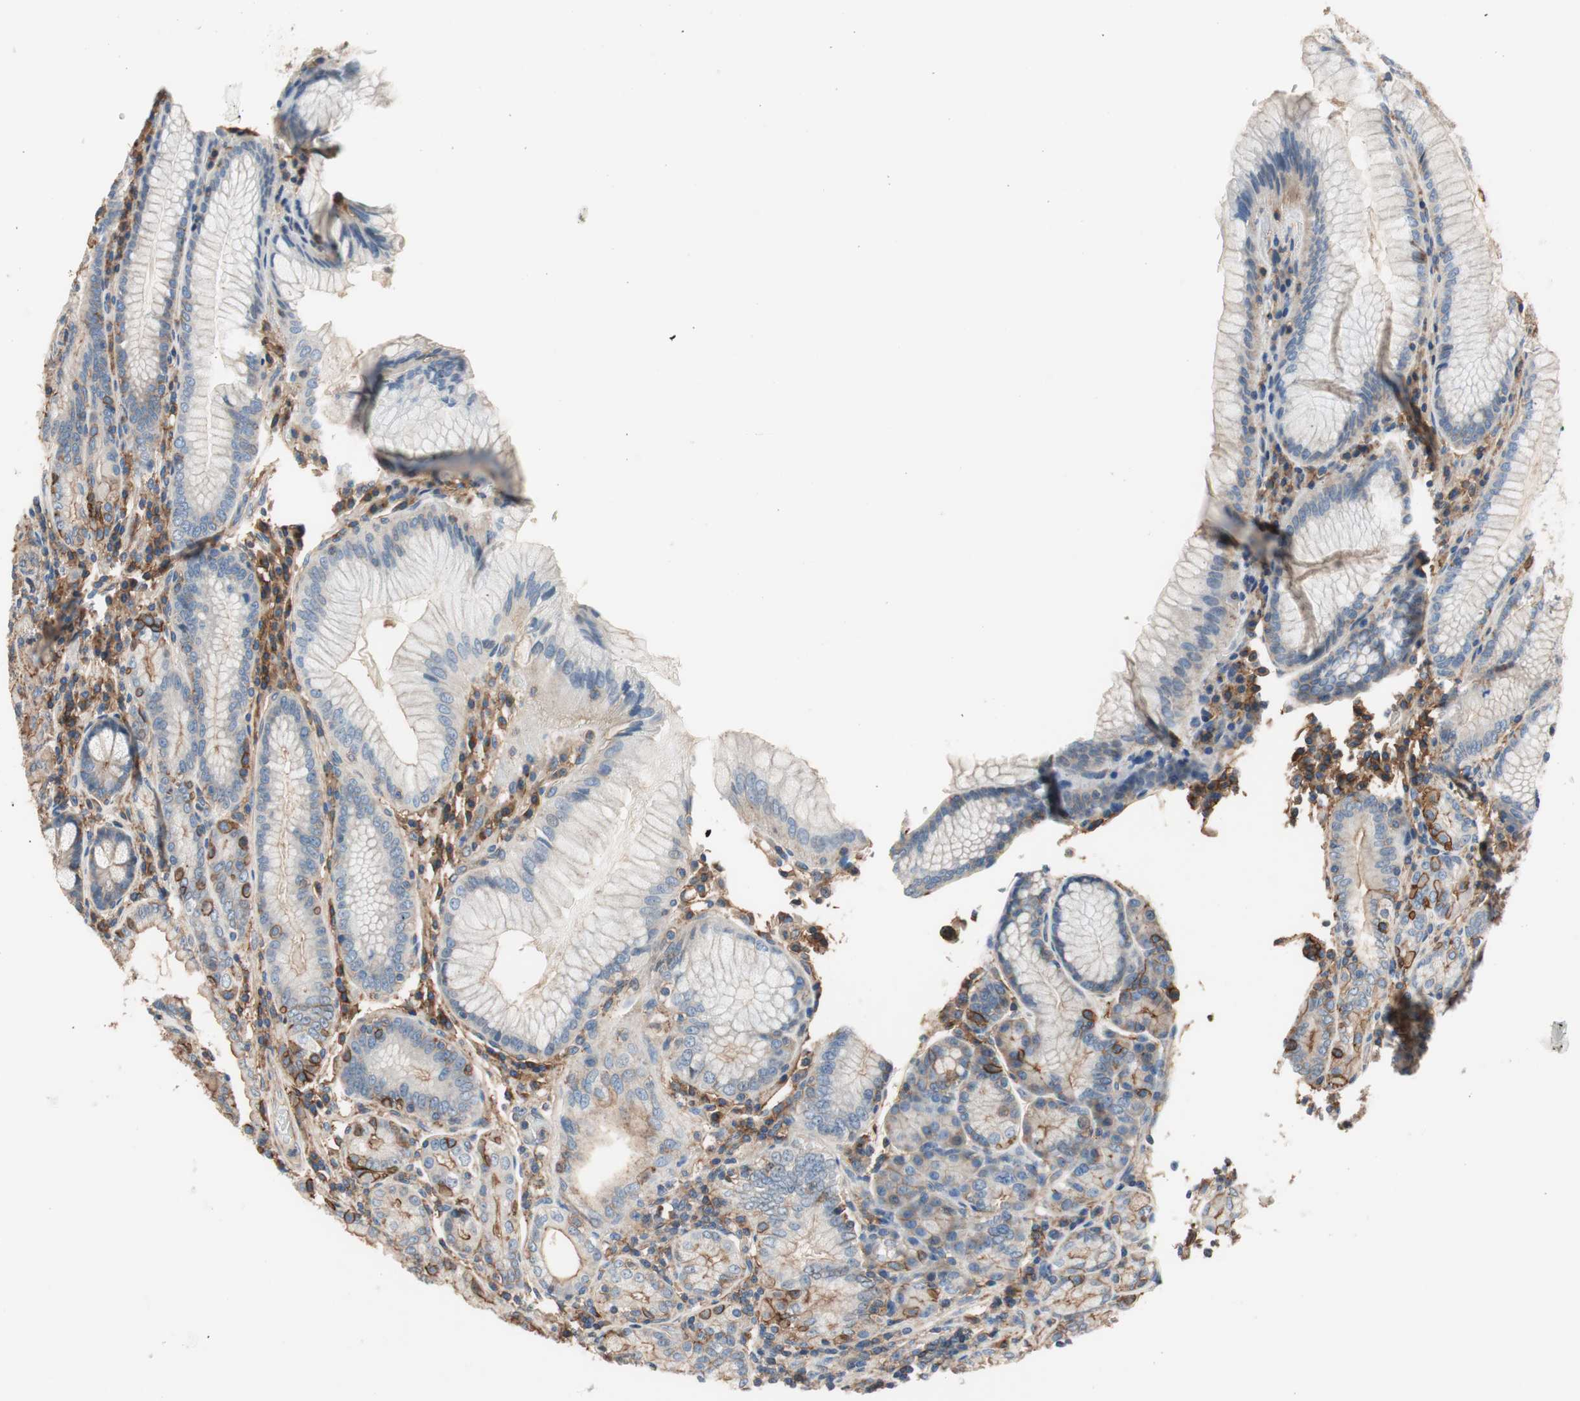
{"staining": {"intensity": "moderate", "quantity": "<25%", "location": "cytoplasmic/membranous"}, "tissue": "stomach", "cell_type": "Glandular cells", "image_type": "normal", "snomed": [{"axis": "morphology", "description": "Normal tissue, NOS"}, {"axis": "topography", "description": "Stomach, lower"}], "caption": "DAB (3,3'-diaminobenzidine) immunohistochemical staining of unremarkable human stomach demonstrates moderate cytoplasmic/membranous protein staining in about <25% of glandular cells. Using DAB (3,3'-diaminobenzidine) (brown) and hematoxylin (blue) stains, captured at high magnification using brightfield microscopy.", "gene": "IL1RL1", "patient": {"sex": "female", "age": 76}}